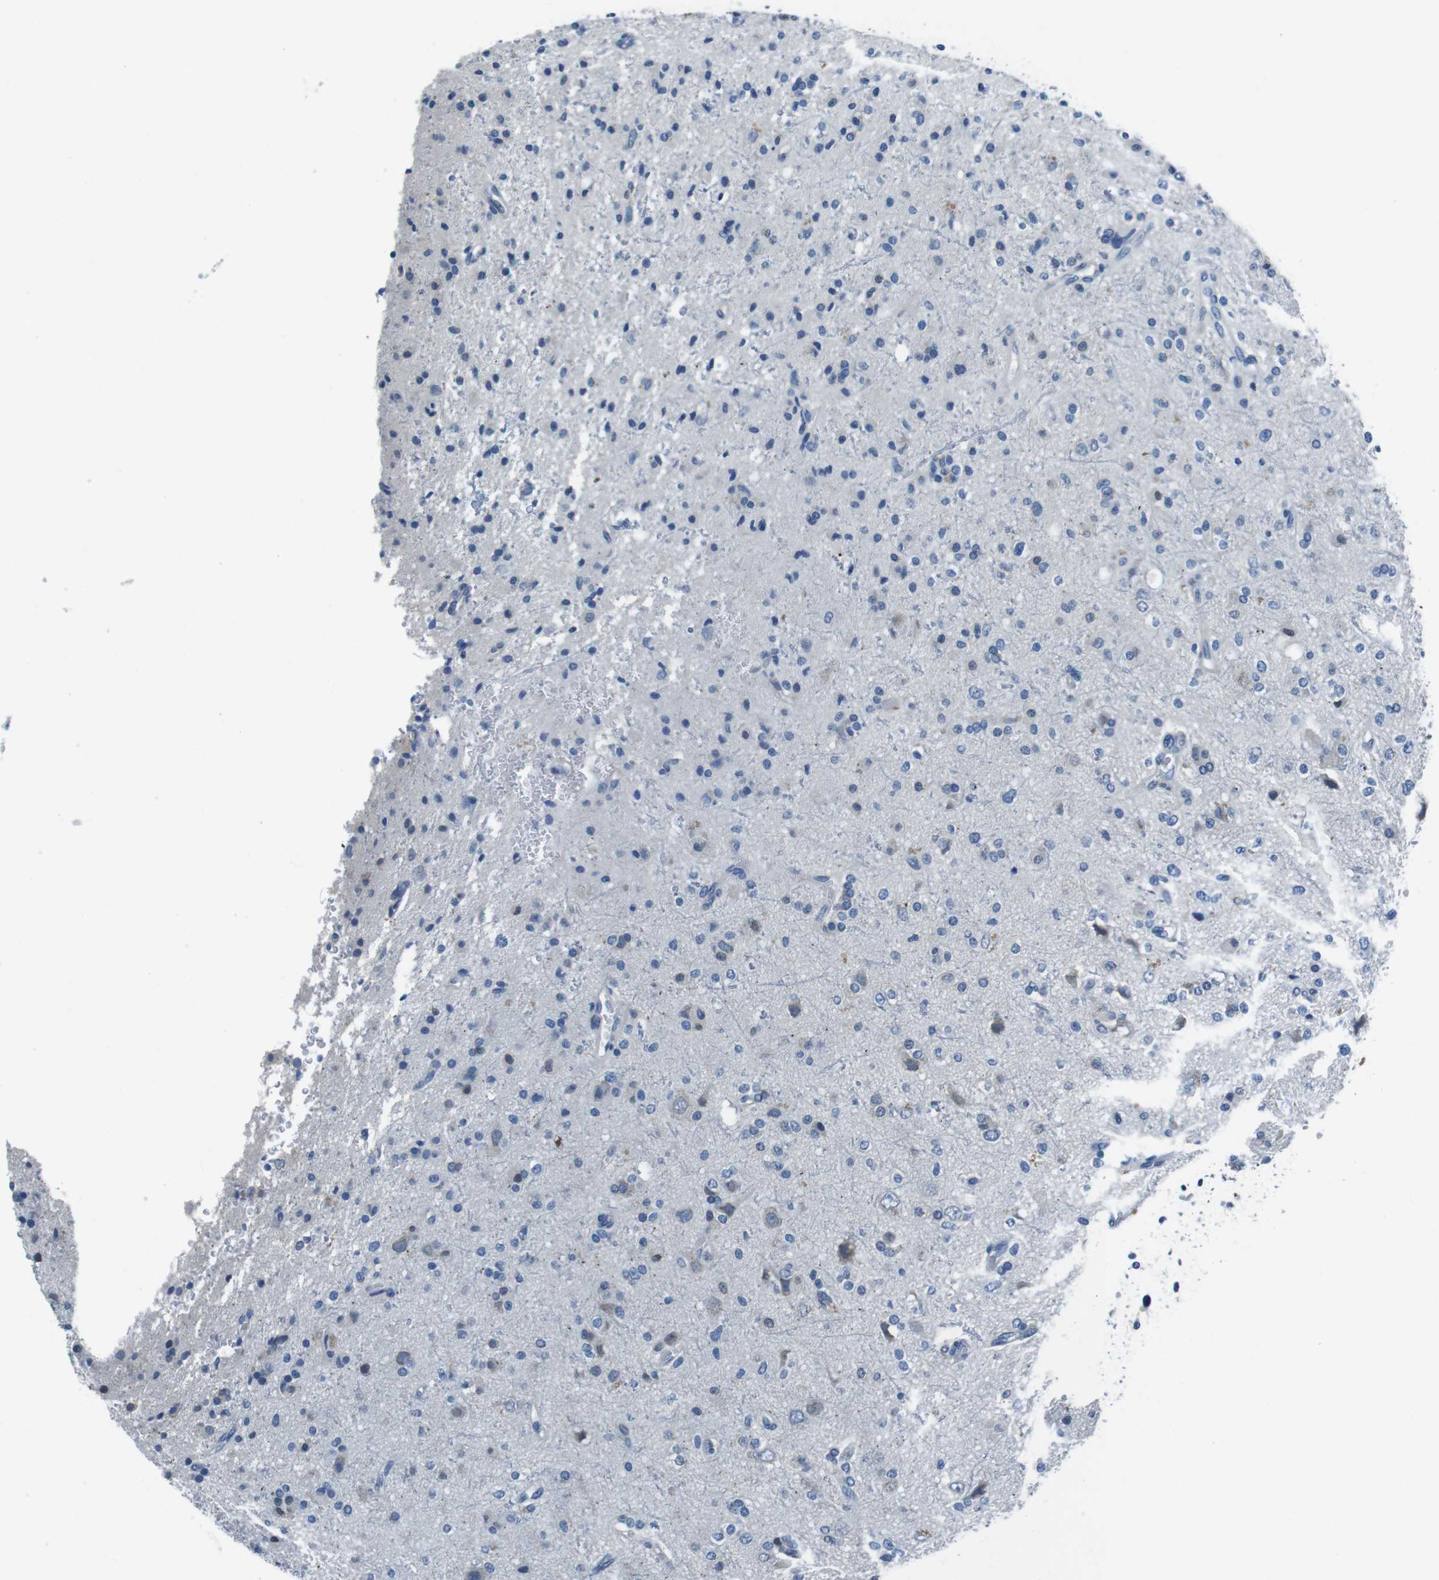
{"staining": {"intensity": "negative", "quantity": "none", "location": "none"}, "tissue": "glioma", "cell_type": "Tumor cells", "image_type": "cancer", "snomed": [{"axis": "morphology", "description": "Glioma, malignant, High grade"}, {"axis": "topography", "description": "Brain"}], "caption": "Tumor cells are negative for brown protein staining in high-grade glioma (malignant).", "gene": "TULP3", "patient": {"sex": "male", "age": 47}}